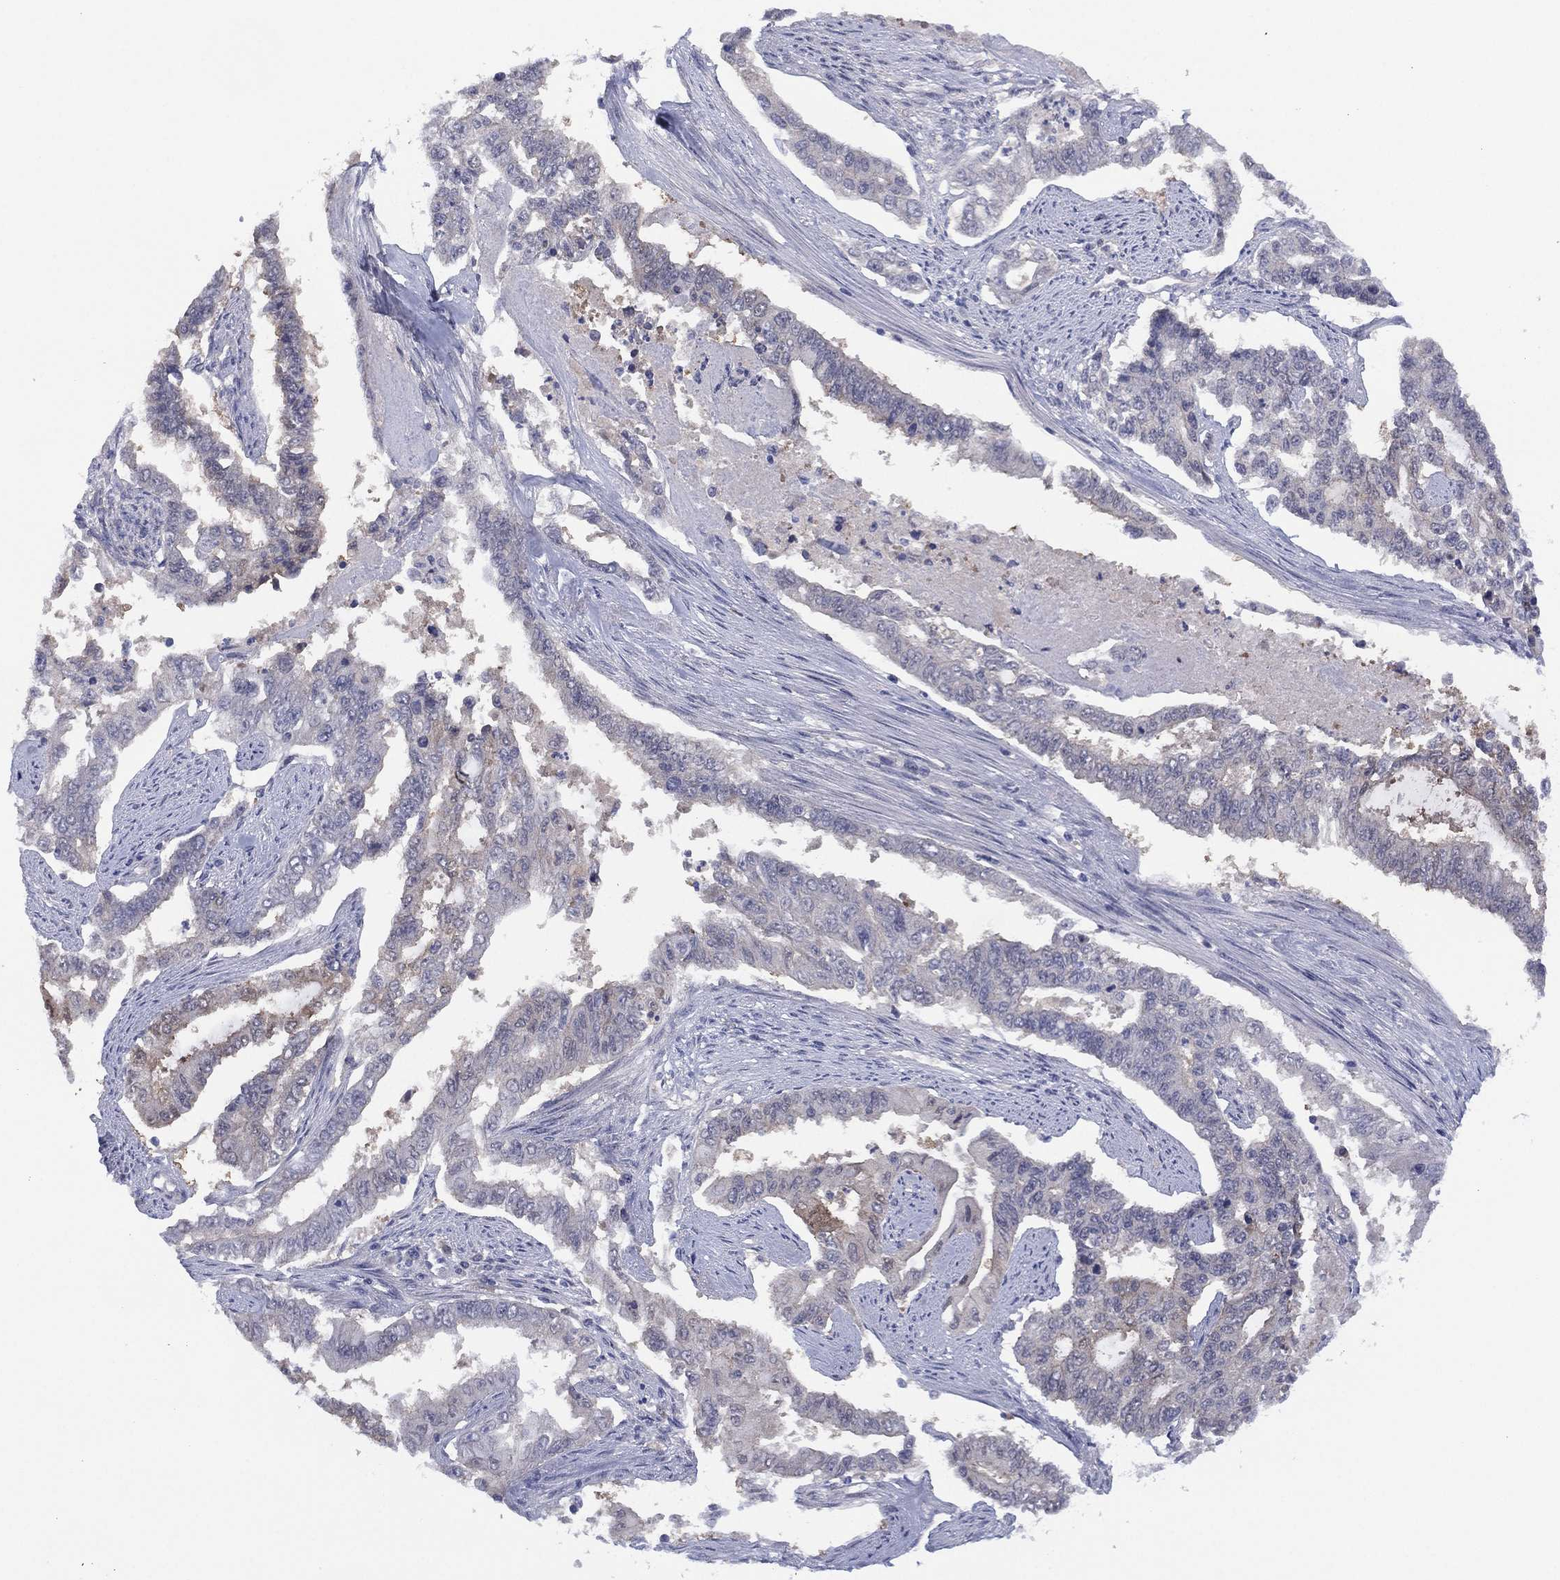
{"staining": {"intensity": "negative", "quantity": "none", "location": "none"}, "tissue": "endometrial cancer", "cell_type": "Tumor cells", "image_type": "cancer", "snomed": [{"axis": "morphology", "description": "Adenocarcinoma, NOS"}, {"axis": "topography", "description": "Uterus"}], "caption": "DAB (3,3'-diaminobenzidine) immunohistochemical staining of human endometrial adenocarcinoma displays no significant expression in tumor cells.", "gene": "DDAH1", "patient": {"sex": "female", "age": 59}}